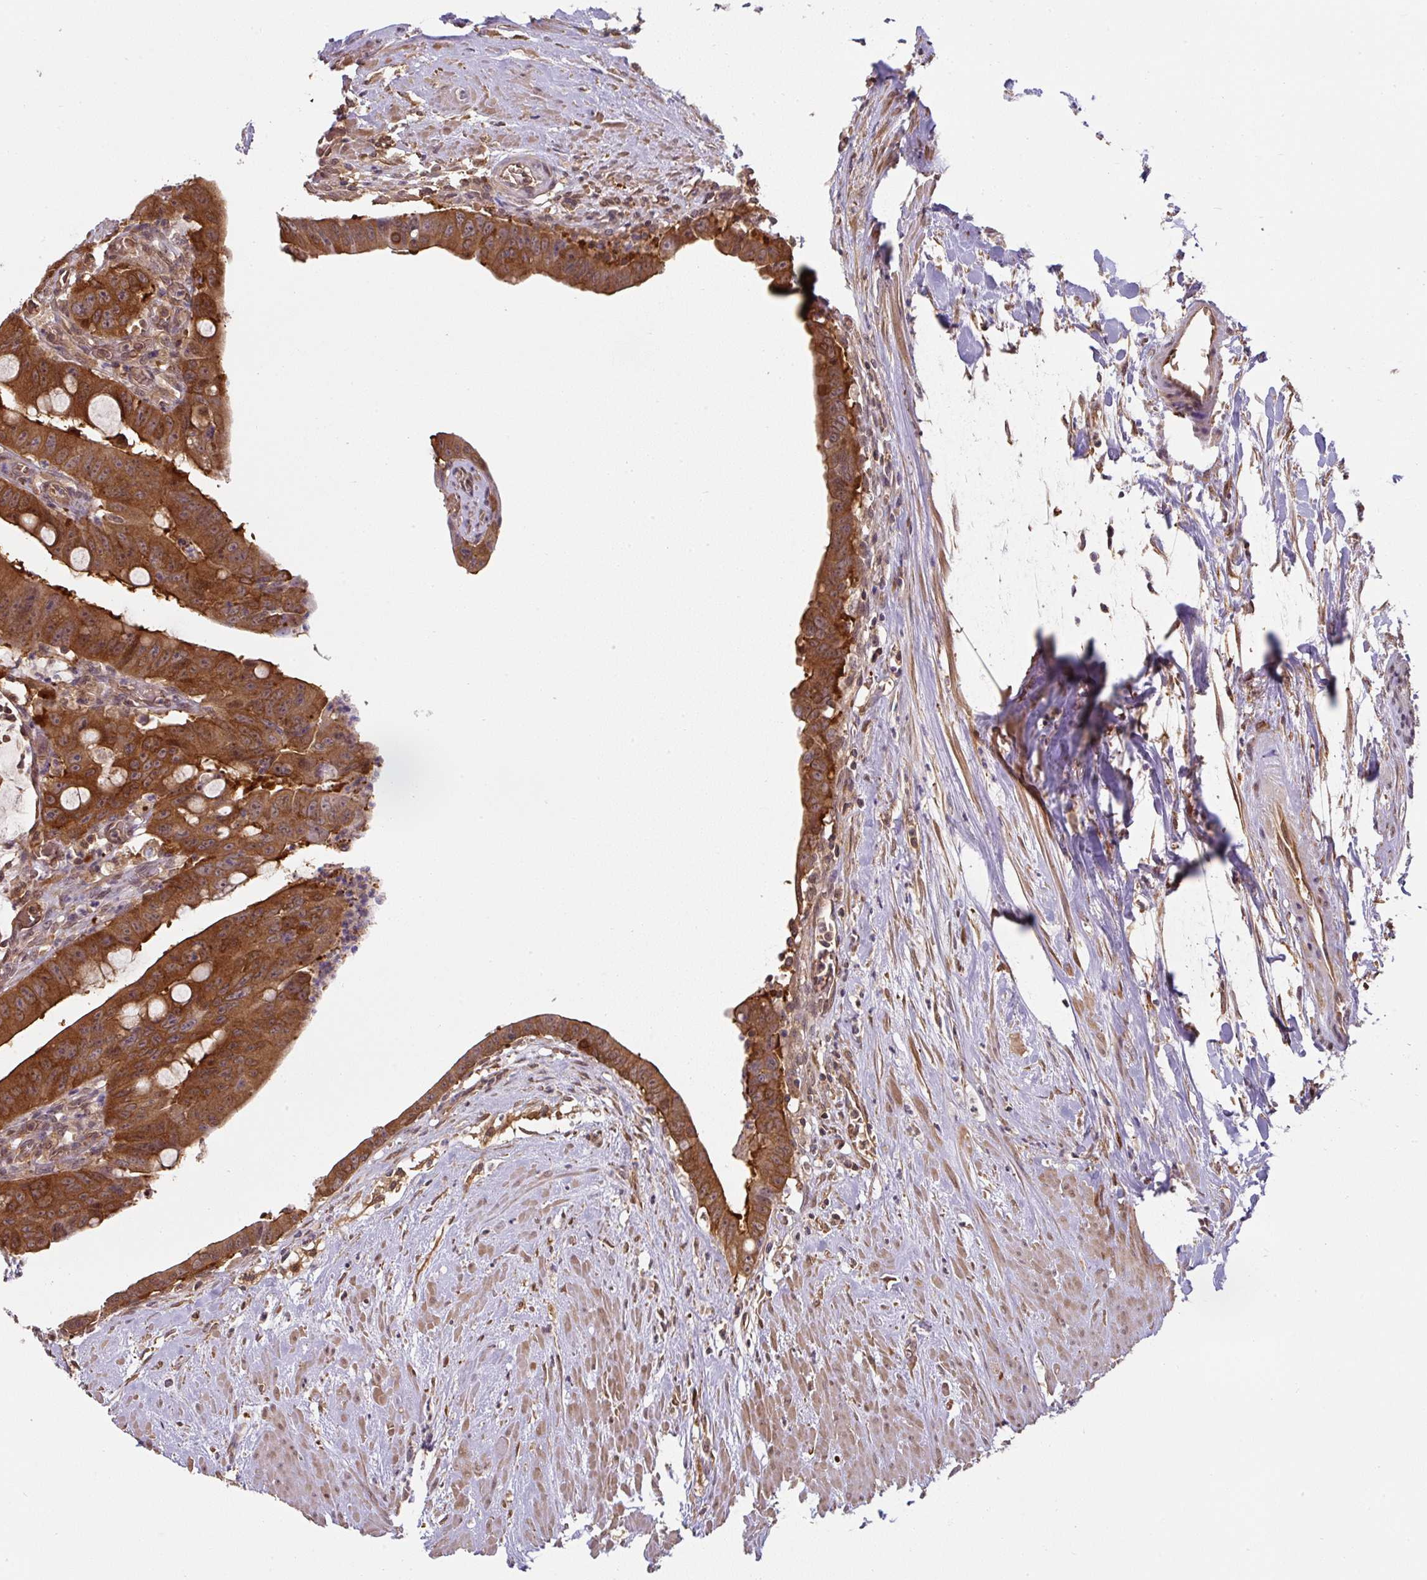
{"staining": {"intensity": "strong", "quantity": ">75%", "location": "cytoplasmic/membranous"}, "tissue": "colorectal cancer", "cell_type": "Tumor cells", "image_type": "cancer", "snomed": [{"axis": "morphology", "description": "Adenocarcinoma, NOS"}, {"axis": "topography", "description": "Rectum"}], "caption": "The image reveals staining of colorectal cancer, revealing strong cytoplasmic/membranous protein staining (brown color) within tumor cells.", "gene": "ST13", "patient": {"sex": "male", "age": 78}}